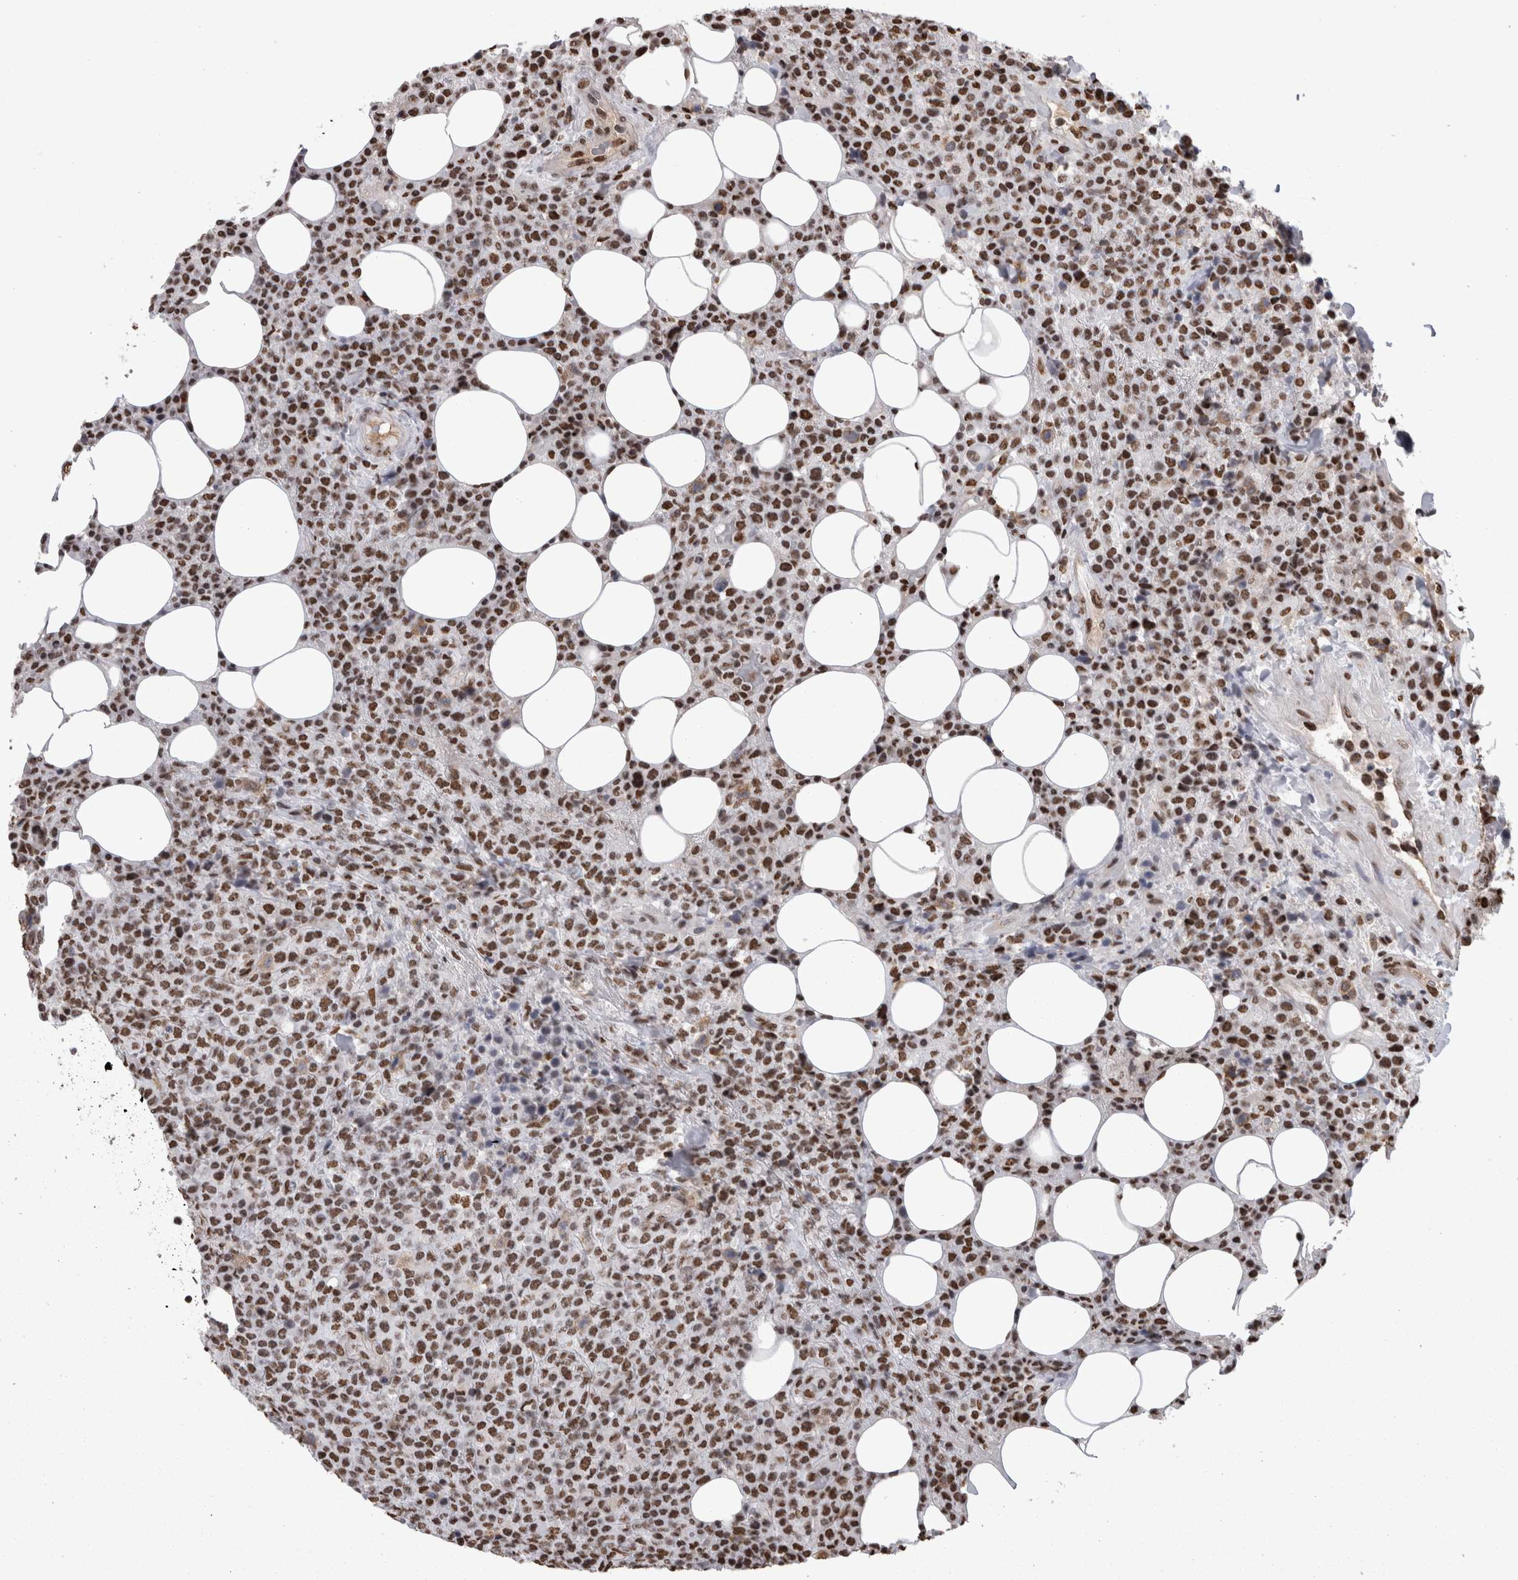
{"staining": {"intensity": "strong", "quantity": ">75%", "location": "nuclear"}, "tissue": "lymphoma", "cell_type": "Tumor cells", "image_type": "cancer", "snomed": [{"axis": "morphology", "description": "Malignant lymphoma, non-Hodgkin's type, High grade"}, {"axis": "topography", "description": "Lymph node"}], "caption": "High-grade malignant lymphoma, non-Hodgkin's type tissue reveals strong nuclear expression in approximately >75% of tumor cells, visualized by immunohistochemistry.", "gene": "HNRNPM", "patient": {"sex": "male", "age": 13}}